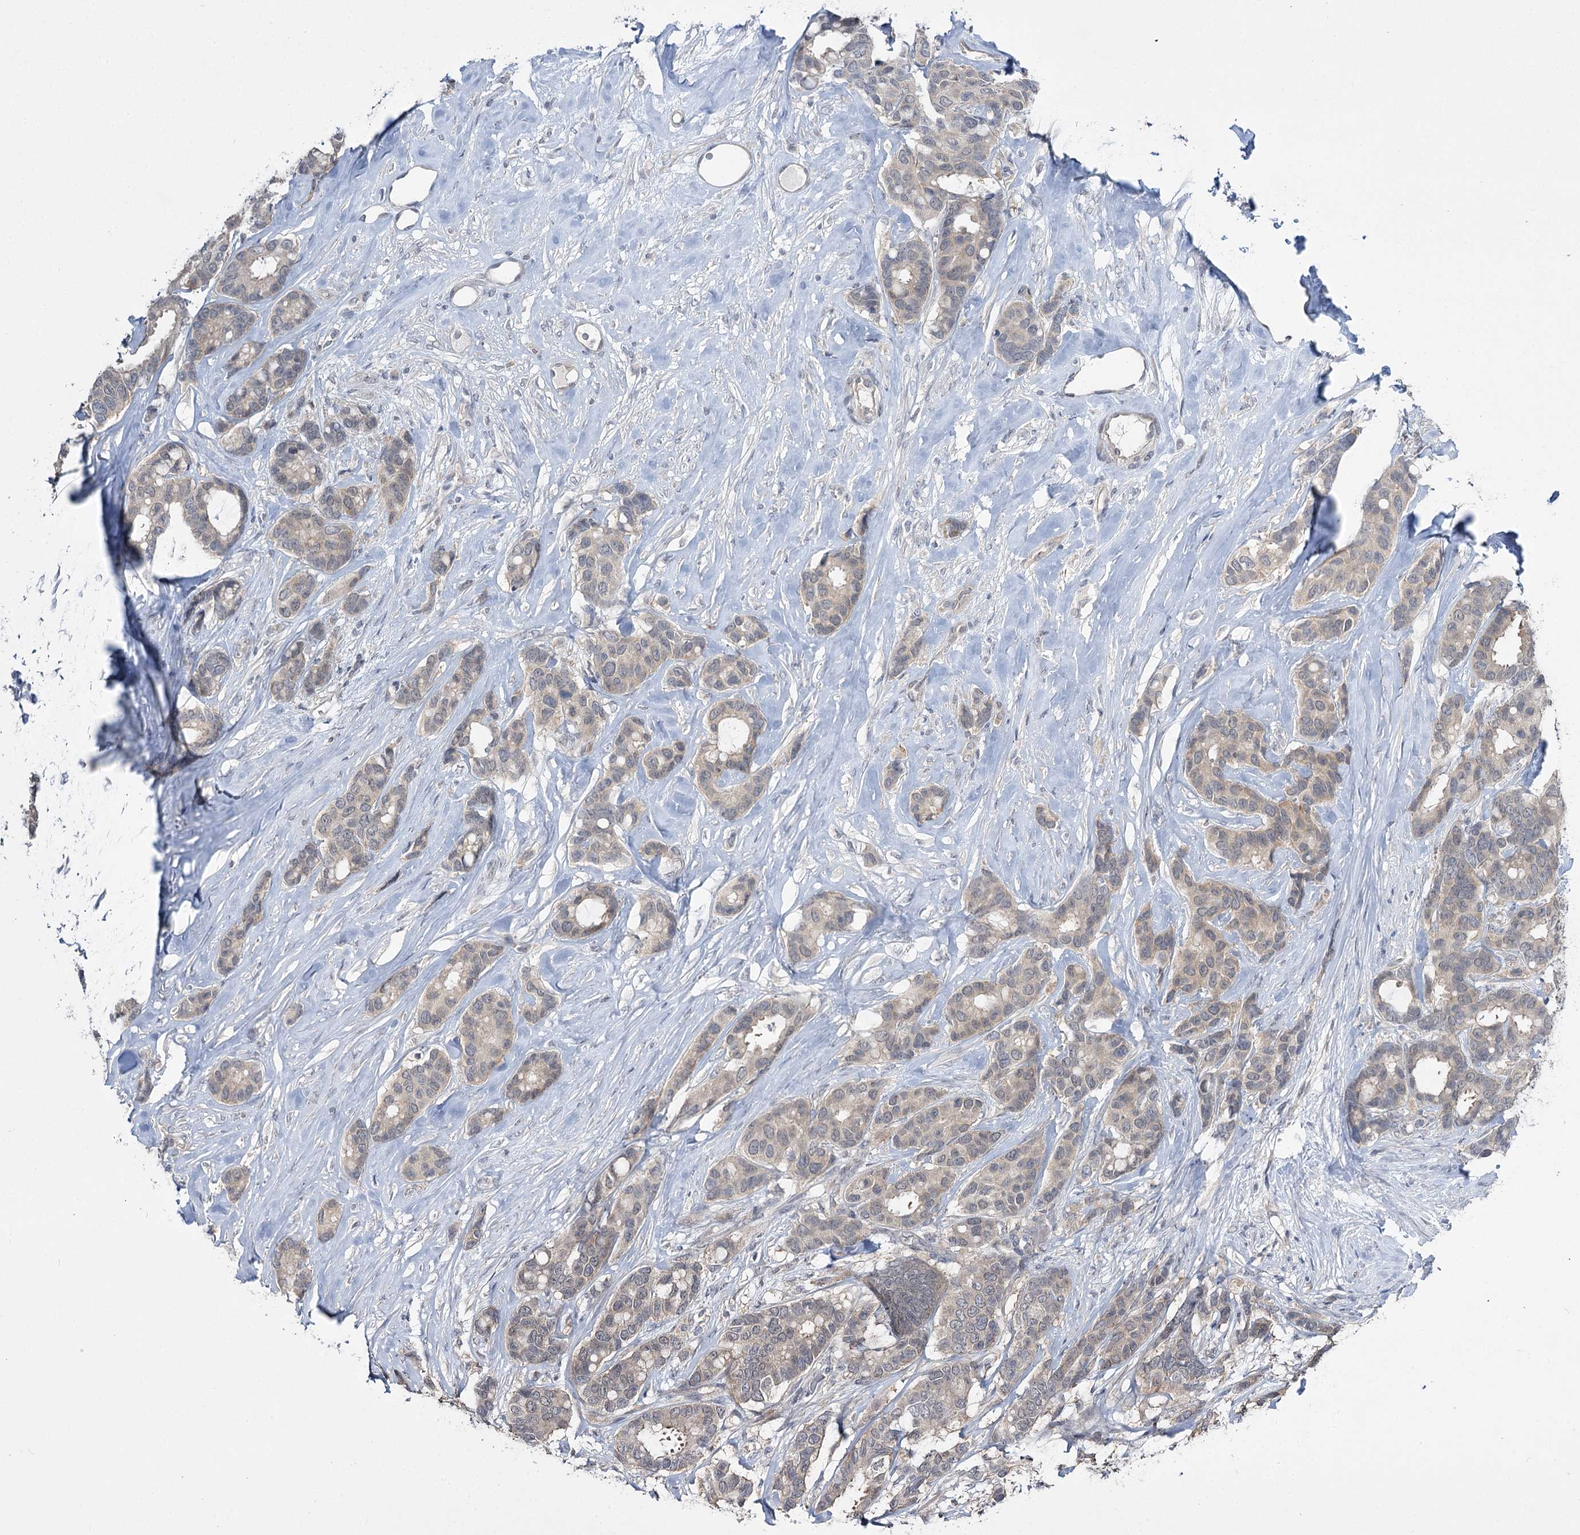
{"staining": {"intensity": "weak", "quantity": "<25%", "location": "cytoplasmic/membranous"}, "tissue": "breast cancer", "cell_type": "Tumor cells", "image_type": "cancer", "snomed": [{"axis": "morphology", "description": "Duct carcinoma"}, {"axis": "topography", "description": "Breast"}], "caption": "Immunohistochemical staining of human invasive ductal carcinoma (breast) exhibits no significant staining in tumor cells.", "gene": "PHYHIPL", "patient": {"sex": "female", "age": 87}}